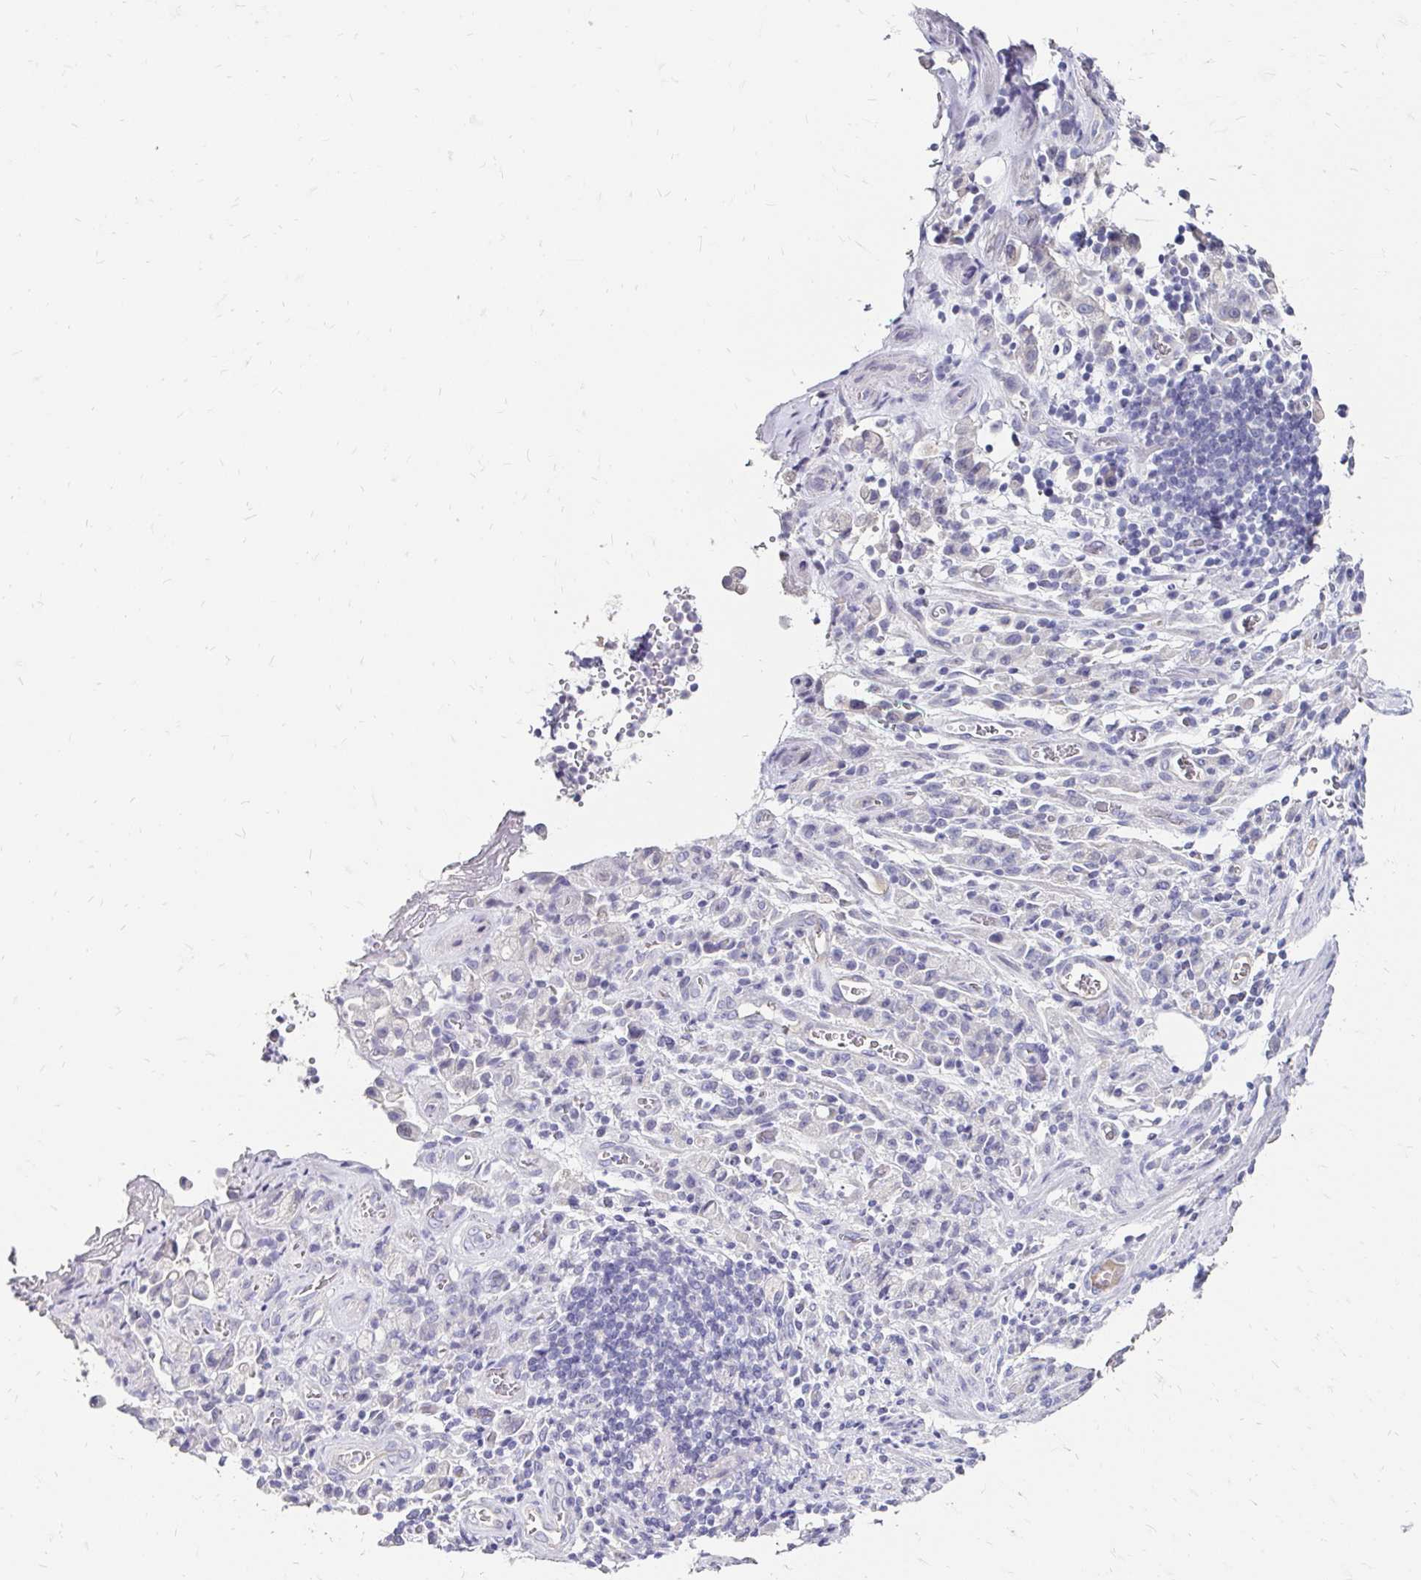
{"staining": {"intensity": "negative", "quantity": "none", "location": "none"}, "tissue": "stomach cancer", "cell_type": "Tumor cells", "image_type": "cancer", "snomed": [{"axis": "morphology", "description": "Adenocarcinoma, NOS"}, {"axis": "topography", "description": "Stomach"}], "caption": "Stomach cancer stained for a protein using immunohistochemistry demonstrates no expression tumor cells.", "gene": "SCG3", "patient": {"sex": "male", "age": 77}}